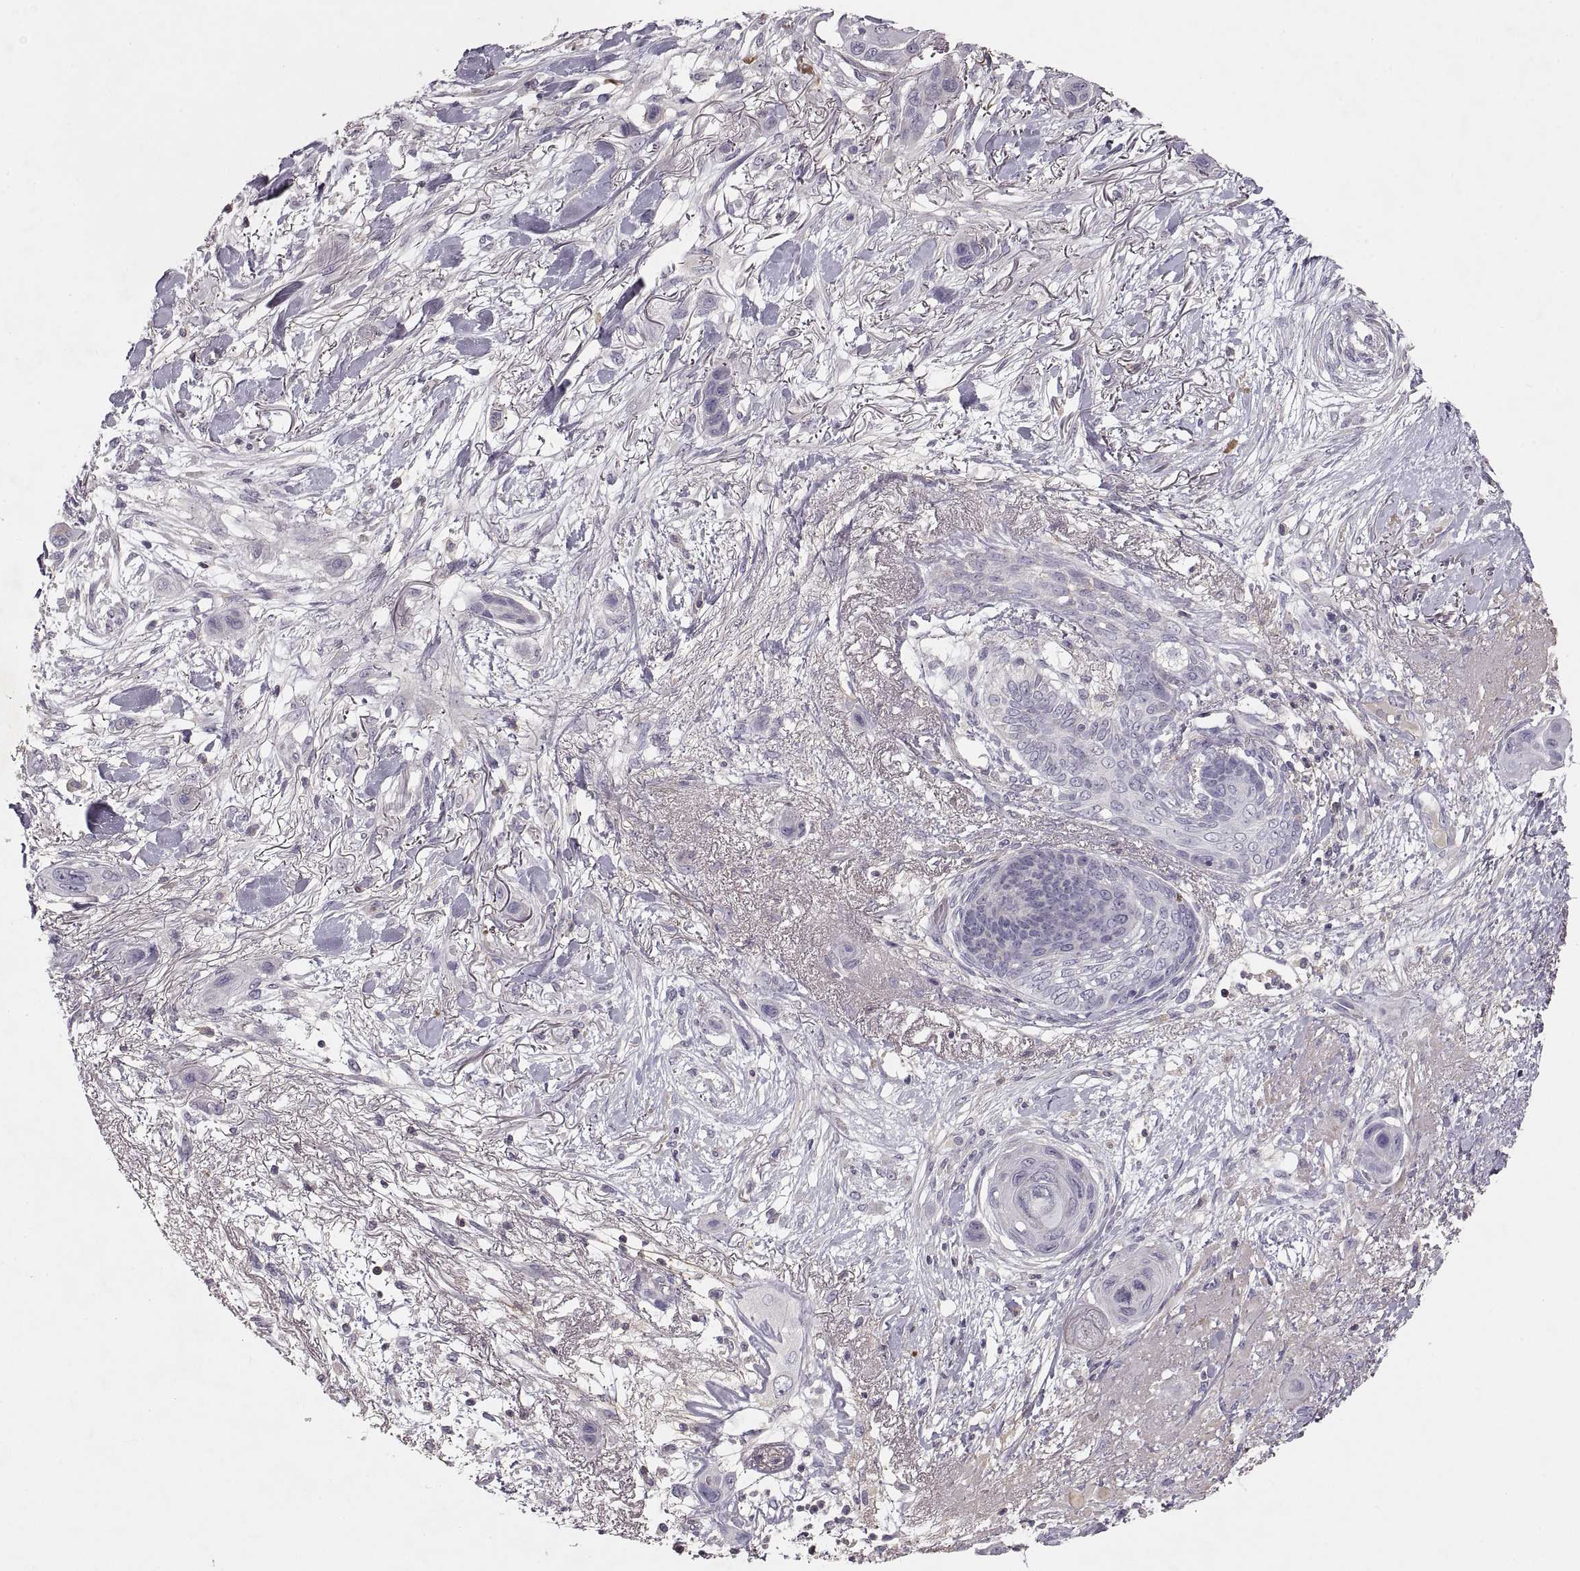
{"staining": {"intensity": "negative", "quantity": "none", "location": "none"}, "tissue": "skin cancer", "cell_type": "Tumor cells", "image_type": "cancer", "snomed": [{"axis": "morphology", "description": "Squamous cell carcinoma, NOS"}, {"axis": "topography", "description": "Skin"}], "caption": "High power microscopy micrograph of an immunohistochemistry (IHC) histopathology image of skin cancer (squamous cell carcinoma), revealing no significant expression in tumor cells.", "gene": "ADAM11", "patient": {"sex": "male", "age": 79}}